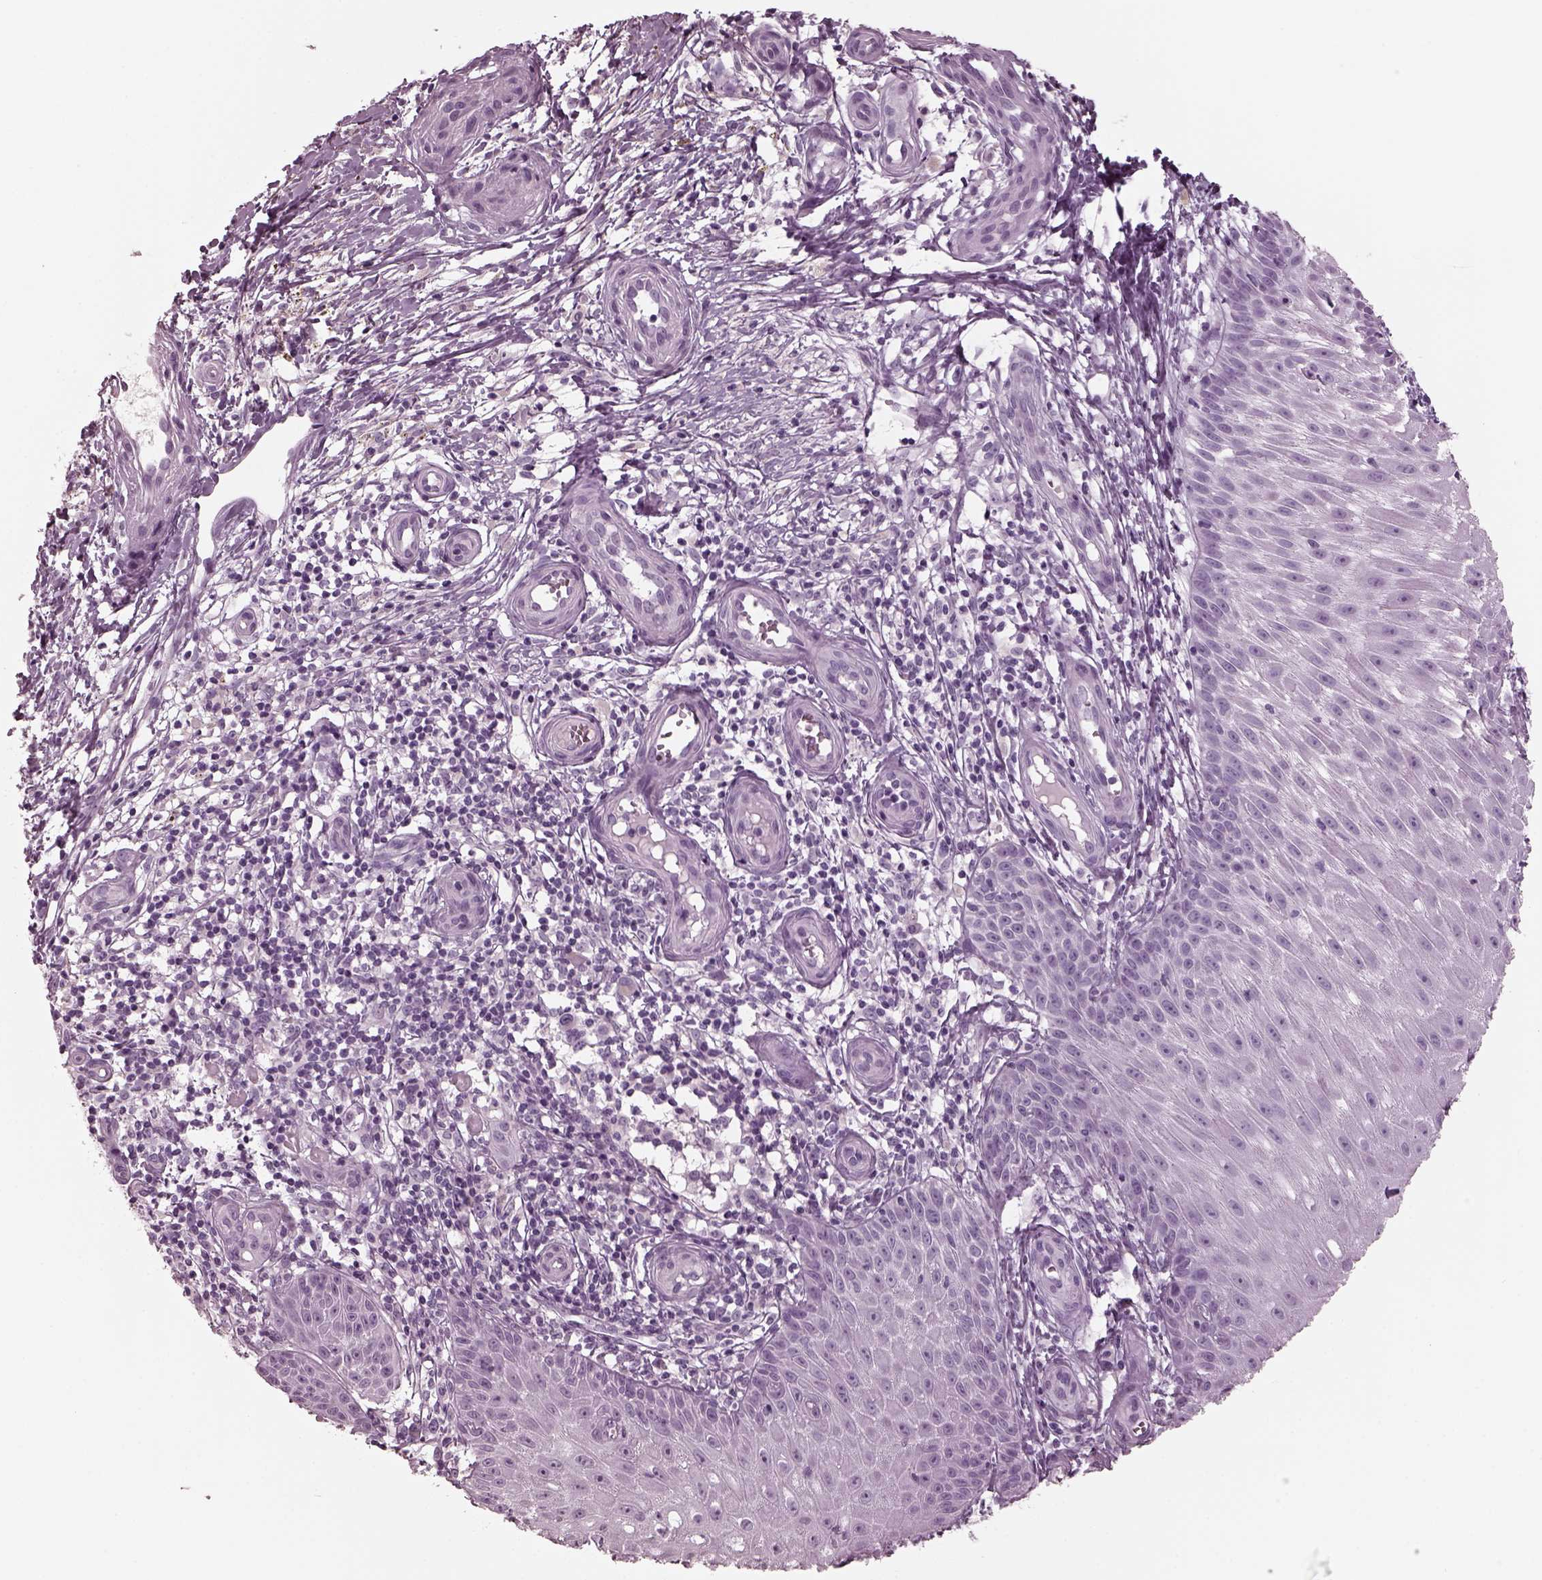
{"staining": {"intensity": "negative", "quantity": "none", "location": "none"}, "tissue": "melanoma", "cell_type": "Tumor cells", "image_type": "cancer", "snomed": [{"axis": "morphology", "description": "Malignant melanoma, NOS"}, {"axis": "topography", "description": "Skin"}], "caption": "Histopathology image shows no significant protein staining in tumor cells of malignant melanoma.", "gene": "RCVRN", "patient": {"sex": "female", "age": 53}}